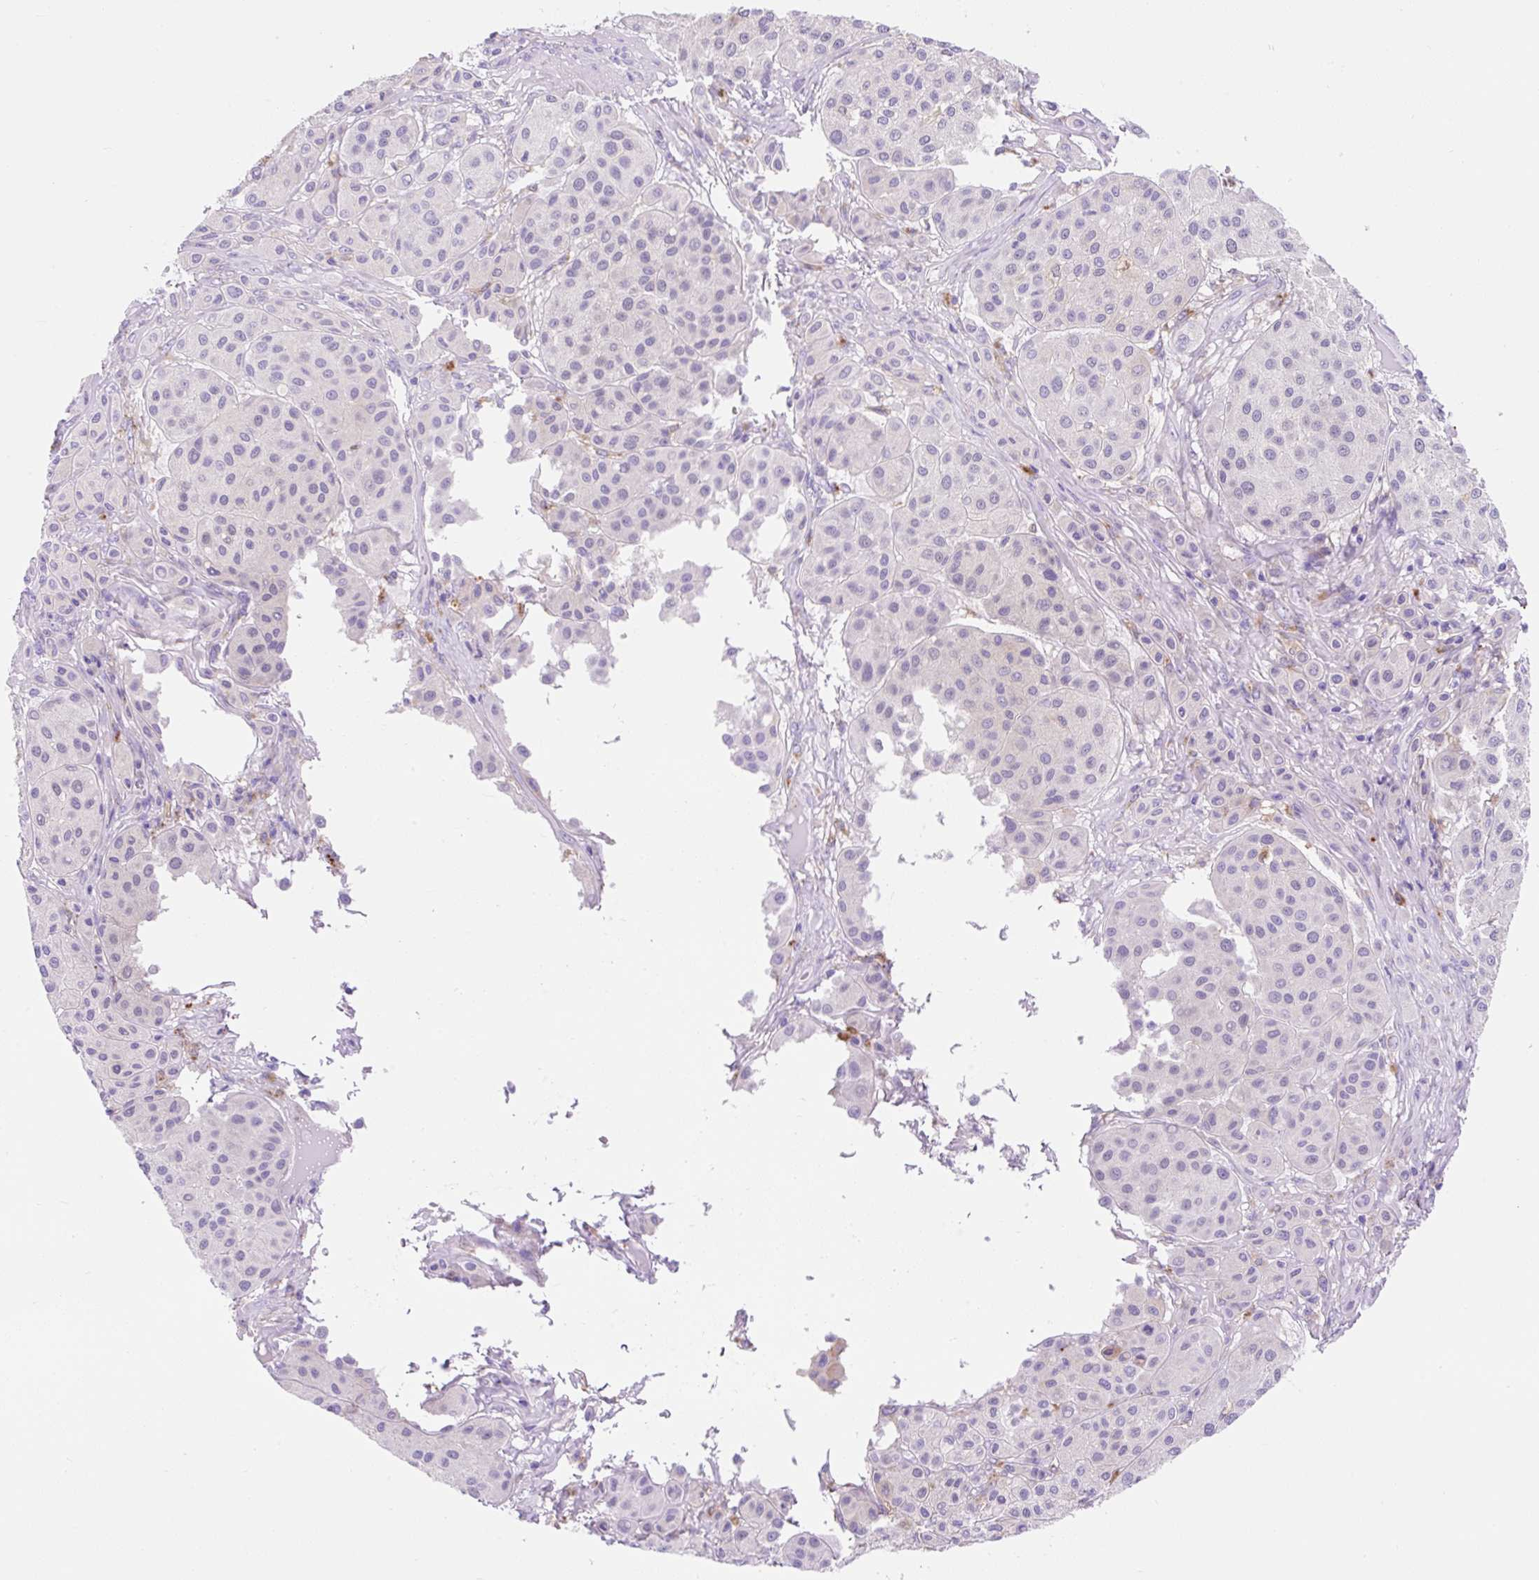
{"staining": {"intensity": "negative", "quantity": "none", "location": "none"}, "tissue": "melanoma", "cell_type": "Tumor cells", "image_type": "cancer", "snomed": [{"axis": "morphology", "description": "Malignant melanoma, Metastatic site"}, {"axis": "topography", "description": "Smooth muscle"}], "caption": "A micrograph of malignant melanoma (metastatic site) stained for a protein displays no brown staining in tumor cells.", "gene": "HEXB", "patient": {"sex": "male", "age": 41}}